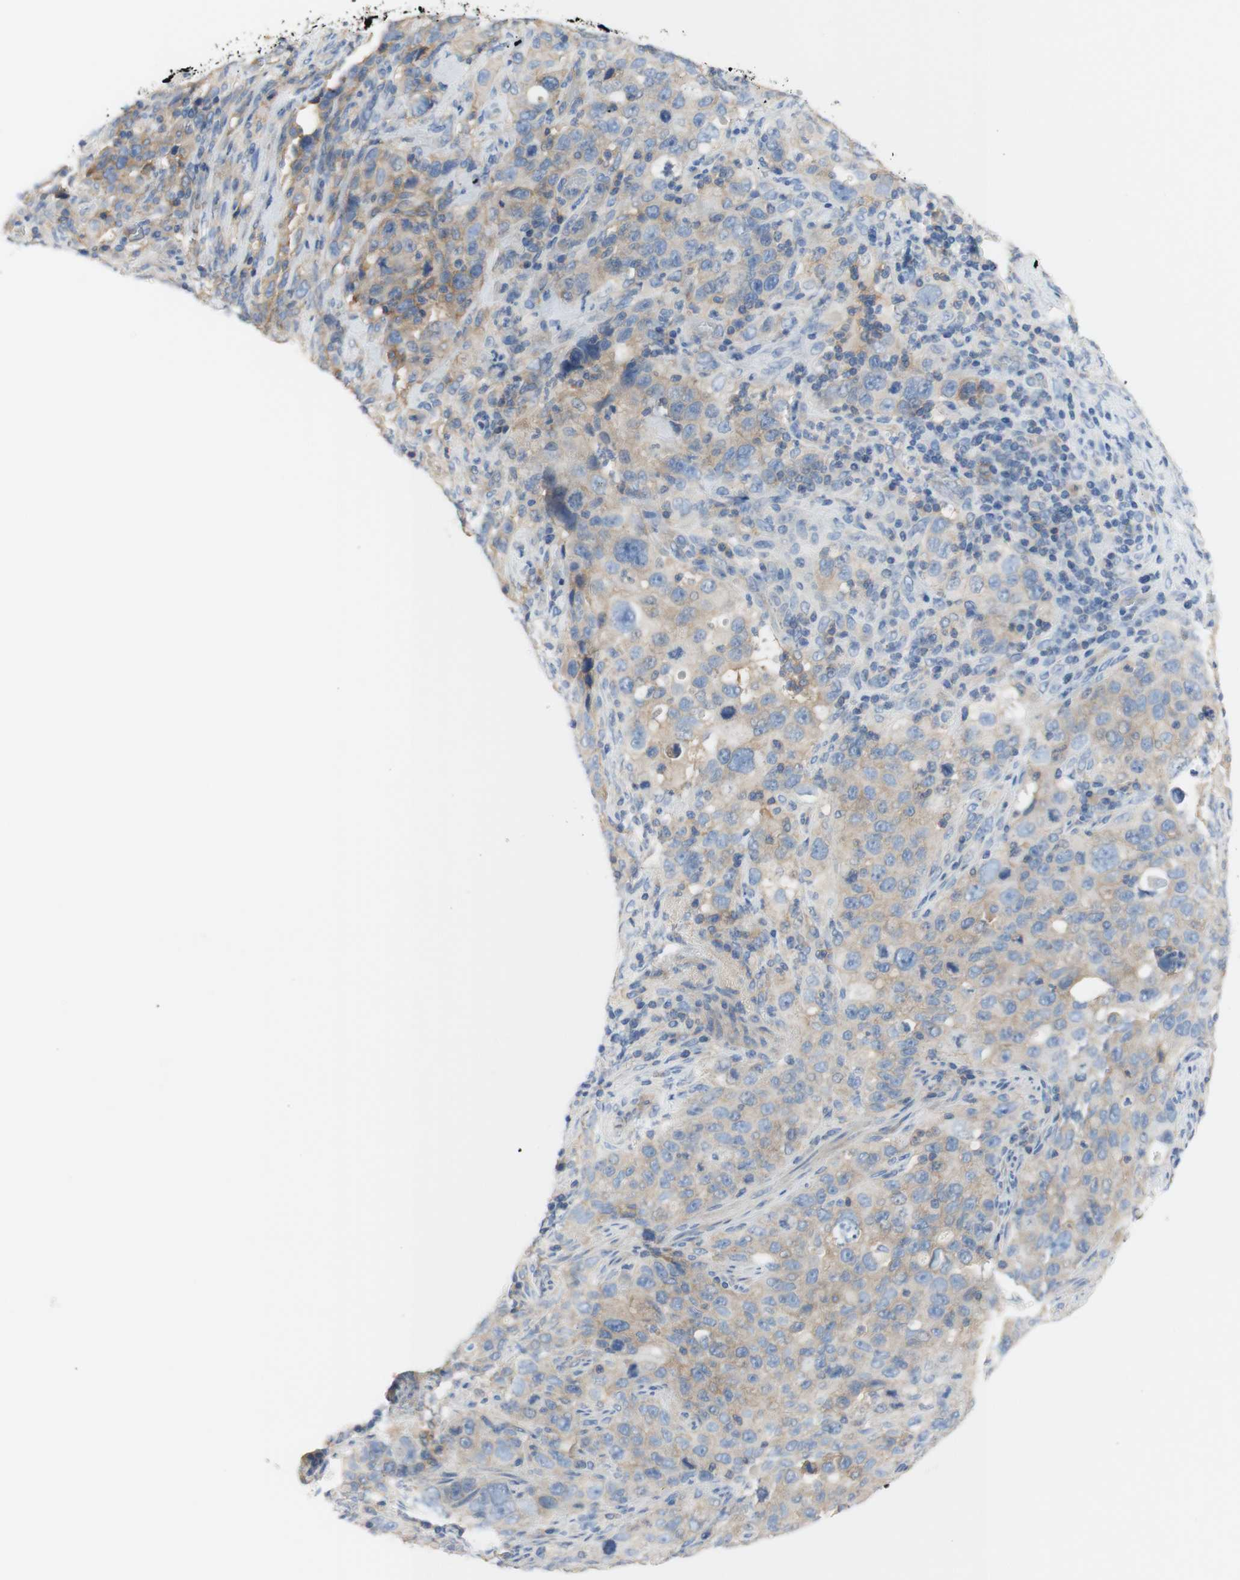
{"staining": {"intensity": "weak", "quantity": ">75%", "location": "cytoplasmic/membranous"}, "tissue": "stomach cancer", "cell_type": "Tumor cells", "image_type": "cancer", "snomed": [{"axis": "morphology", "description": "Normal tissue, NOS"}, {"axis": "morphology", "description": "Adenocarcinoma, NOS"}, {"axis": "topography", "description": "Stomach"}], "caption": "Protein expression analysis of stomach cancer reveals weak cytoplasmic/membranous positivity in about >75% of tumor cells.", "gene": "ATP2B1", "patient": {"sex": "male", "age": 48}}